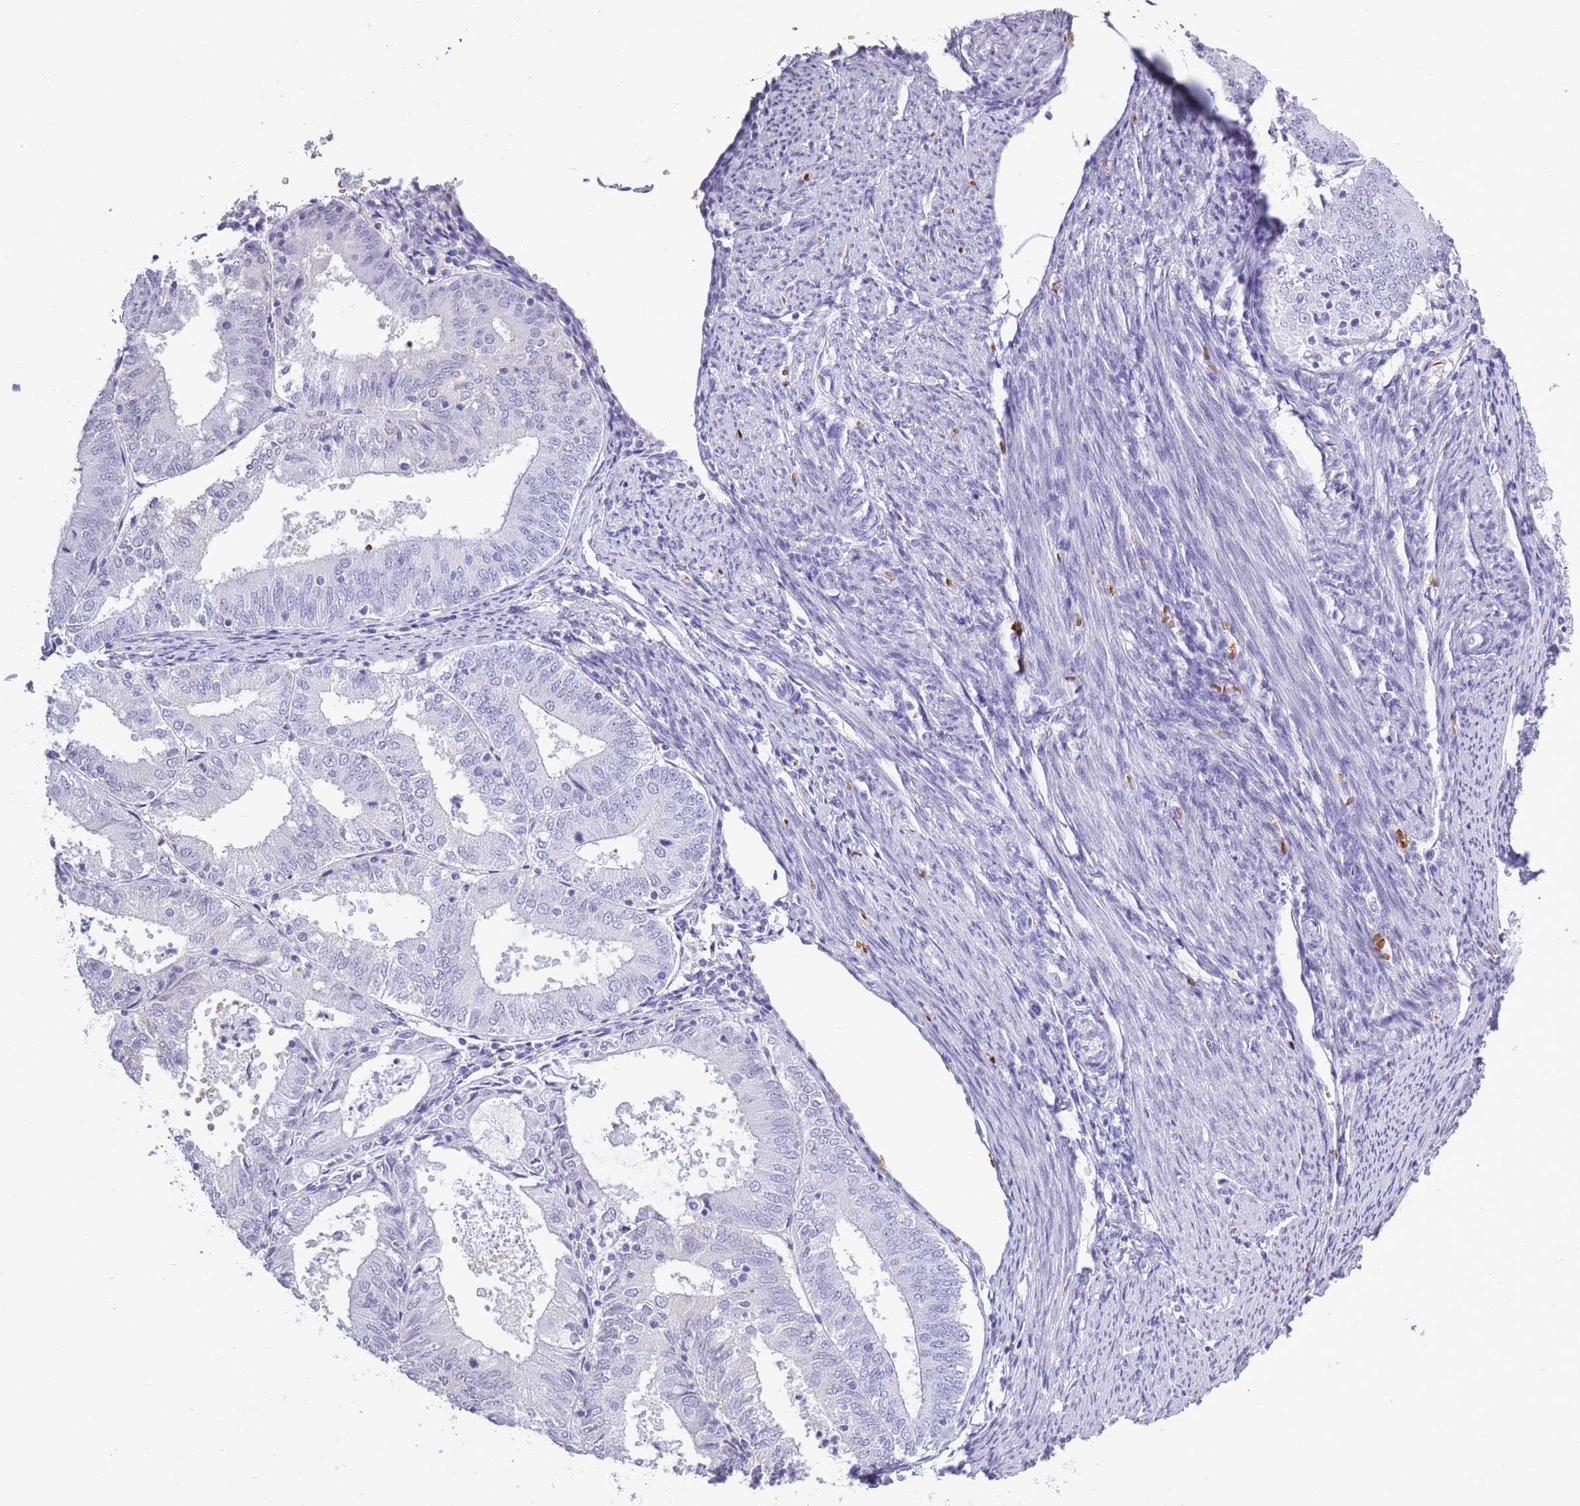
{"staining": {"intensity": "negative", "quantity": "none", "location": "none"}, "tissue": "endometrial cancer", "cell_type": "Tumor cells", "image_type": "cancer", "snomed": [{"axis": "morphology", "description": "Adenocarcinoma, NOS"}, {"axis": "topography", "description": "Endometrium"}], "caption": "Protein analysis of adenocarcinoma (endometrial) shows no significant expression in tumor cells.", "gene": "OR7C1", "patient": {"sex": "female", "age": 57}}